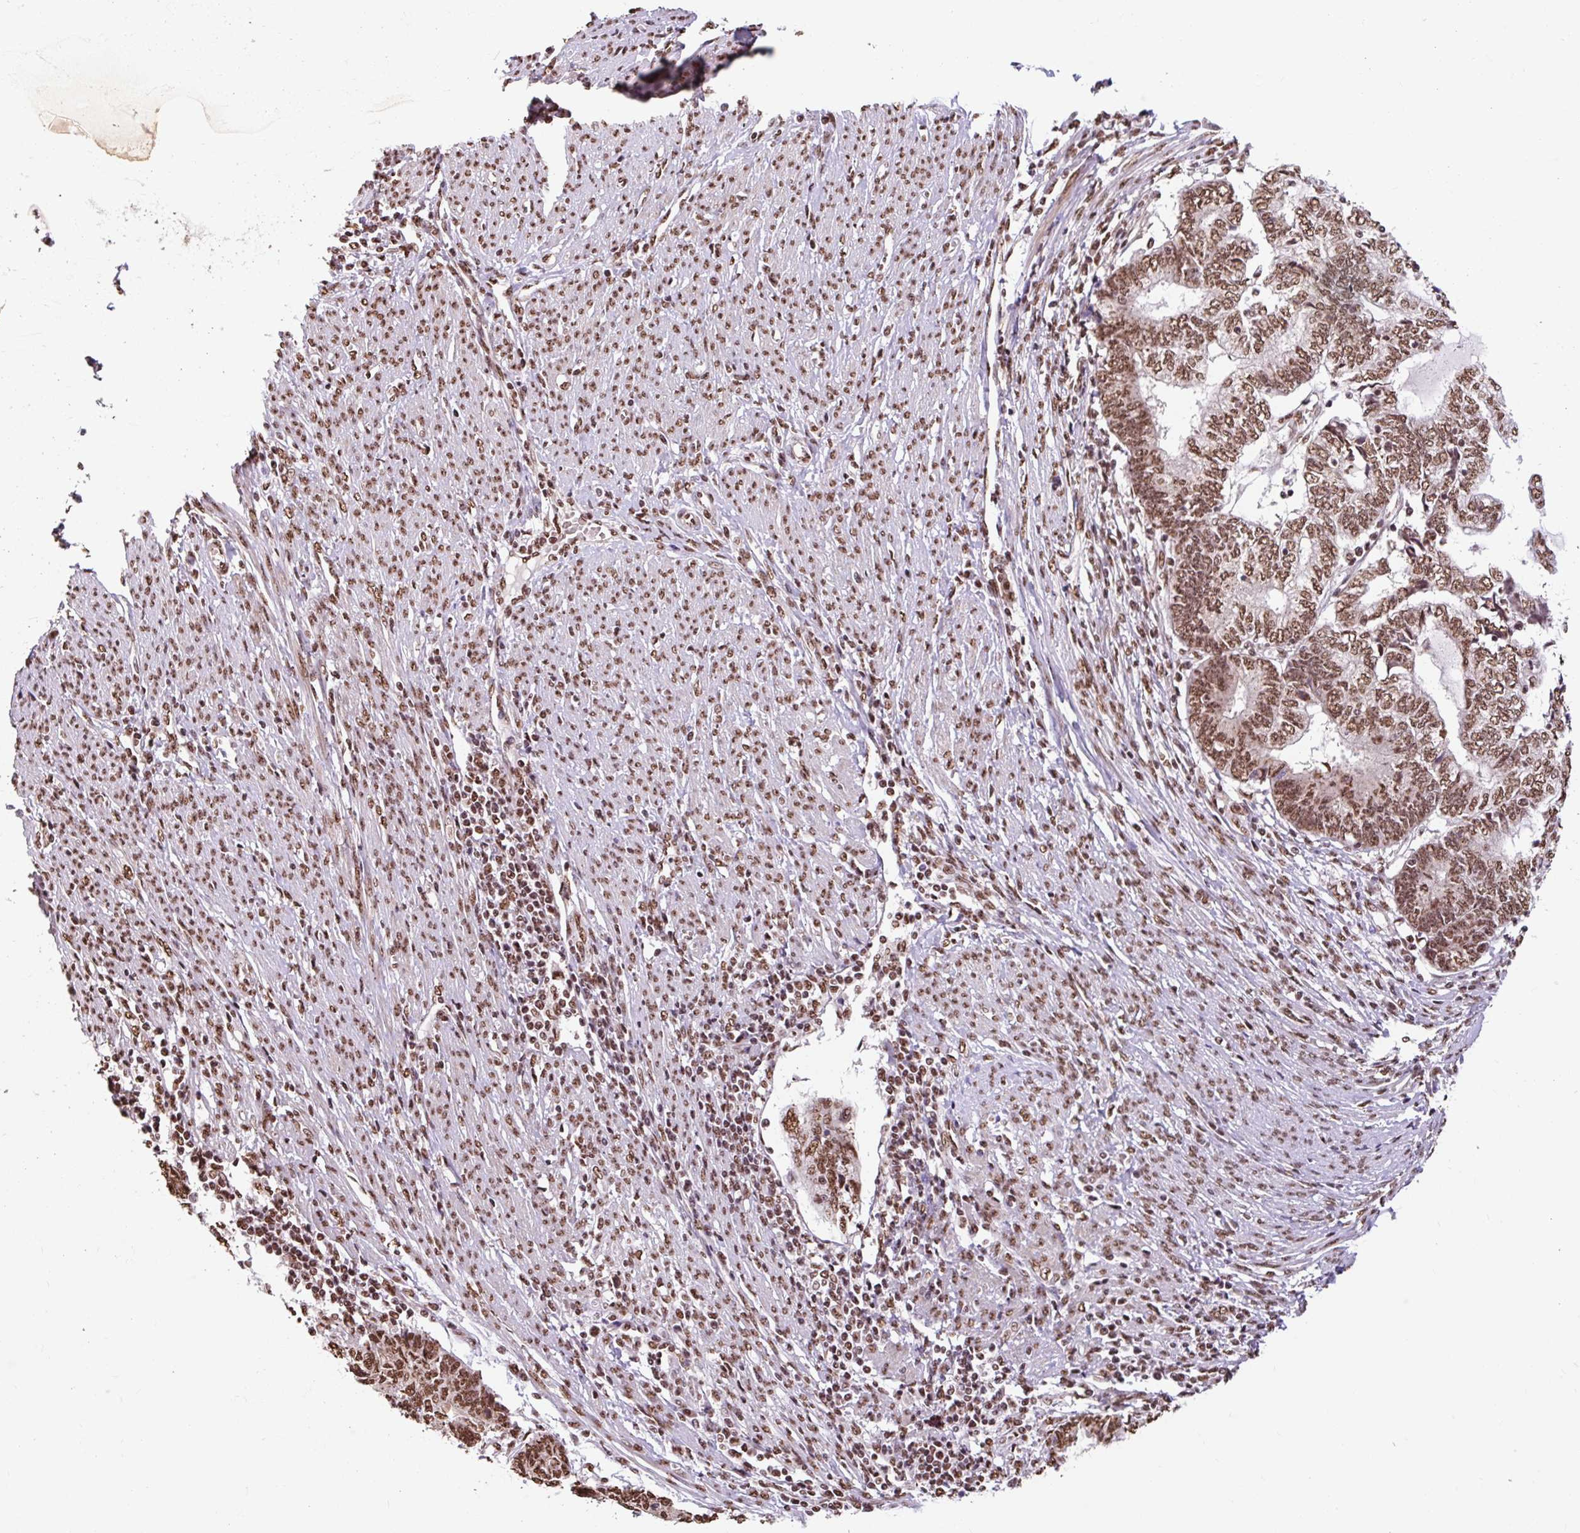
{"staining": {"intensity": "moderate", "quantity": ">75%", "location": "nuclear"}, "tissue": "endometrial cancer", "cell_type": "Tumor cells", "image_type": "cancer", "snomed": [{"axis": "morphology", "description": "Adenocarcinoma, NOS"}, {"axis": "topography", "description": "Uterus"}, {"axis": "topography", "description": "Endometrium"}], "caption": "Immunohistochemistry (DAB (3,3'-diaminobenzidine)) staining of human endometrial cancer (adenocarcinoma) displays moderate nuclear protein positivity in approximately >75% of tumor cells.", "gene": "BICRA", "patient": {"sex": "female", "age": 70}}